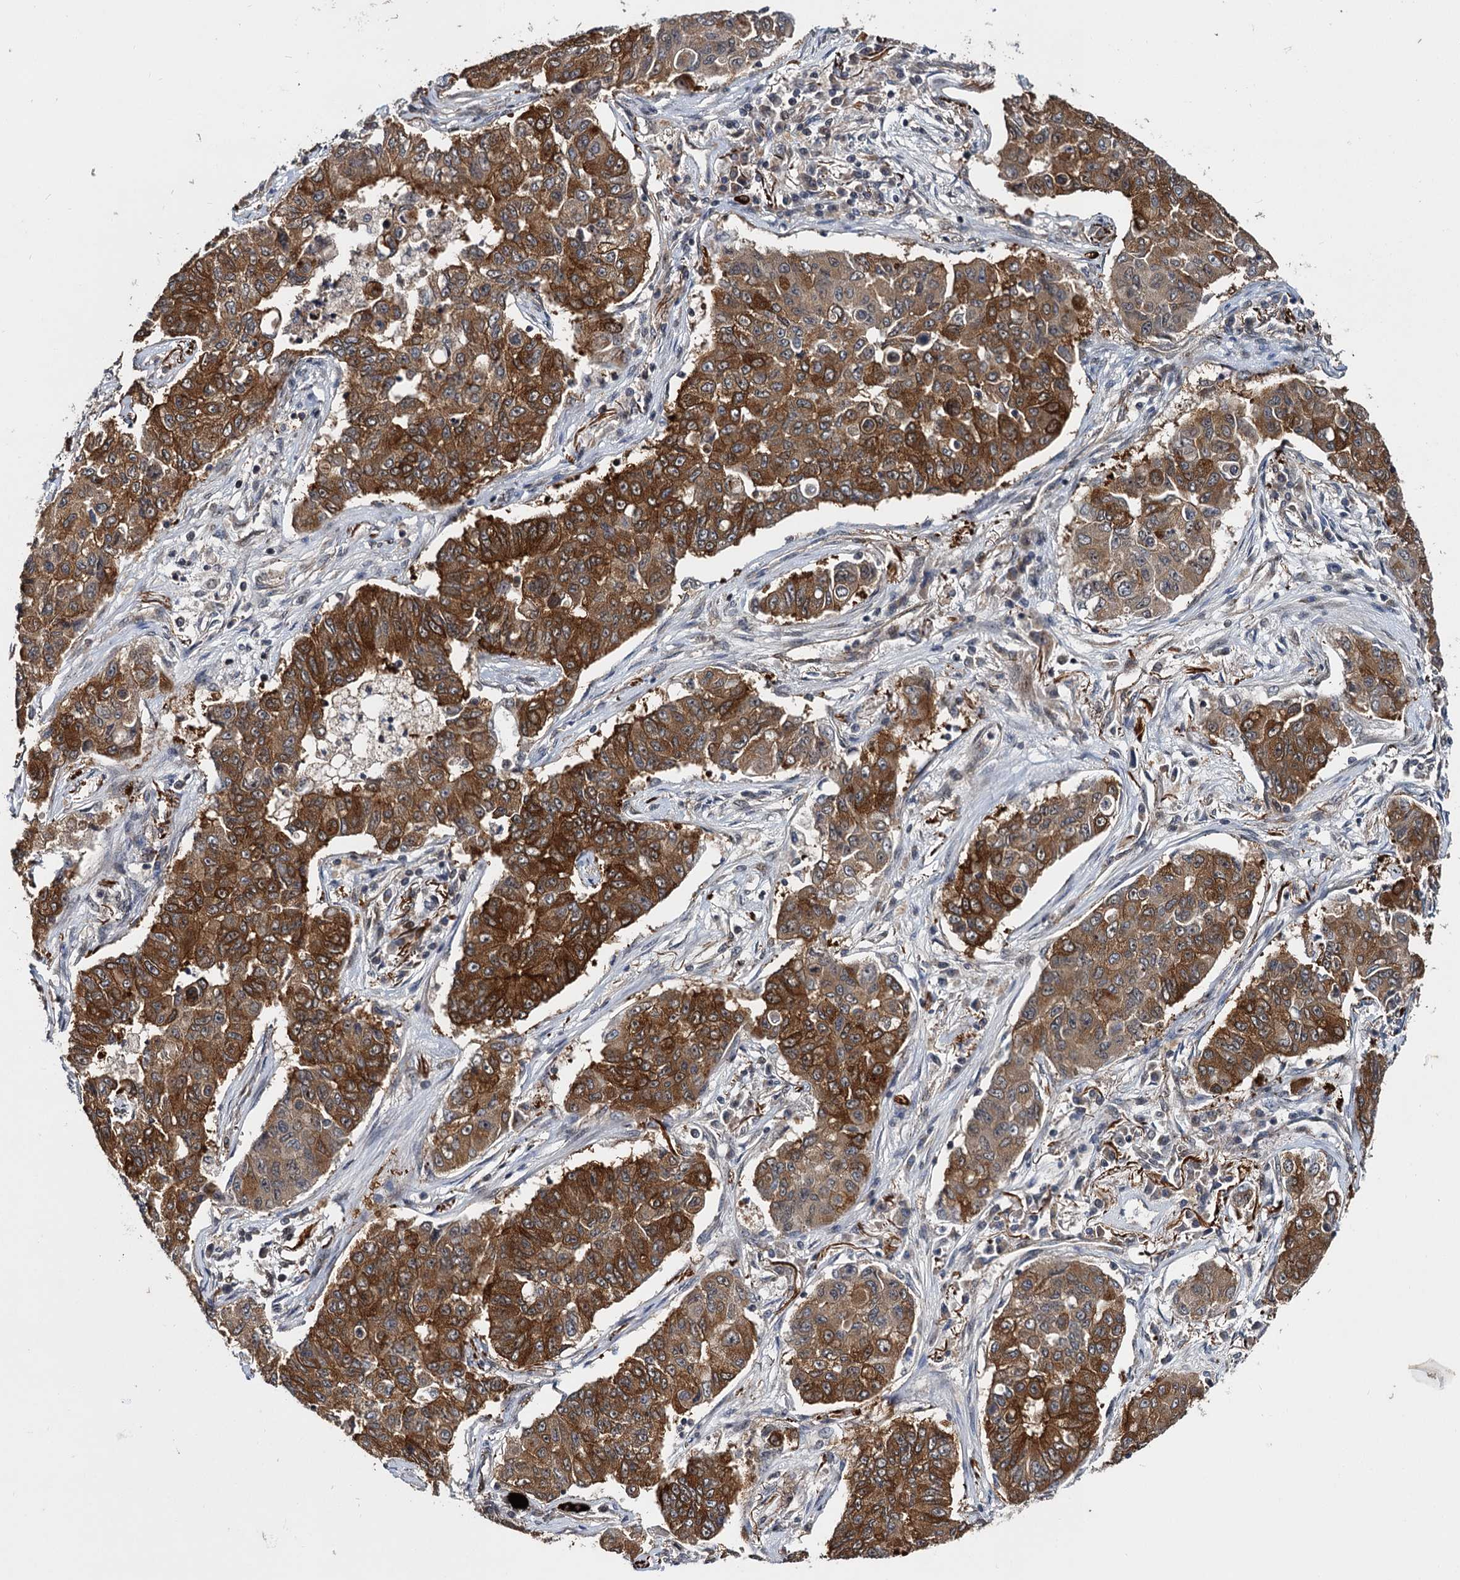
{"staining": {"intensity": "strong", "quantity": ">75%", "location": "cytoplasmic/membranous"}, "tissue": "lung cancer", "cell_type": "Tumor cells", "image_type": "cancer", "snomed": [{"axis": "morphology", "description": "Squamous cell carcinoma, NOS"}, {"axis": "topography", "description": "Lung"}], "caption": "This micrograph shows immunohistochemistry staining of human lung cancer, with high strong cytoplasmic/membranous expression in approximately >75% of tumor cells.", "gene": "ARHGAP42", "patient": {"sex": "male", "age": 74}}